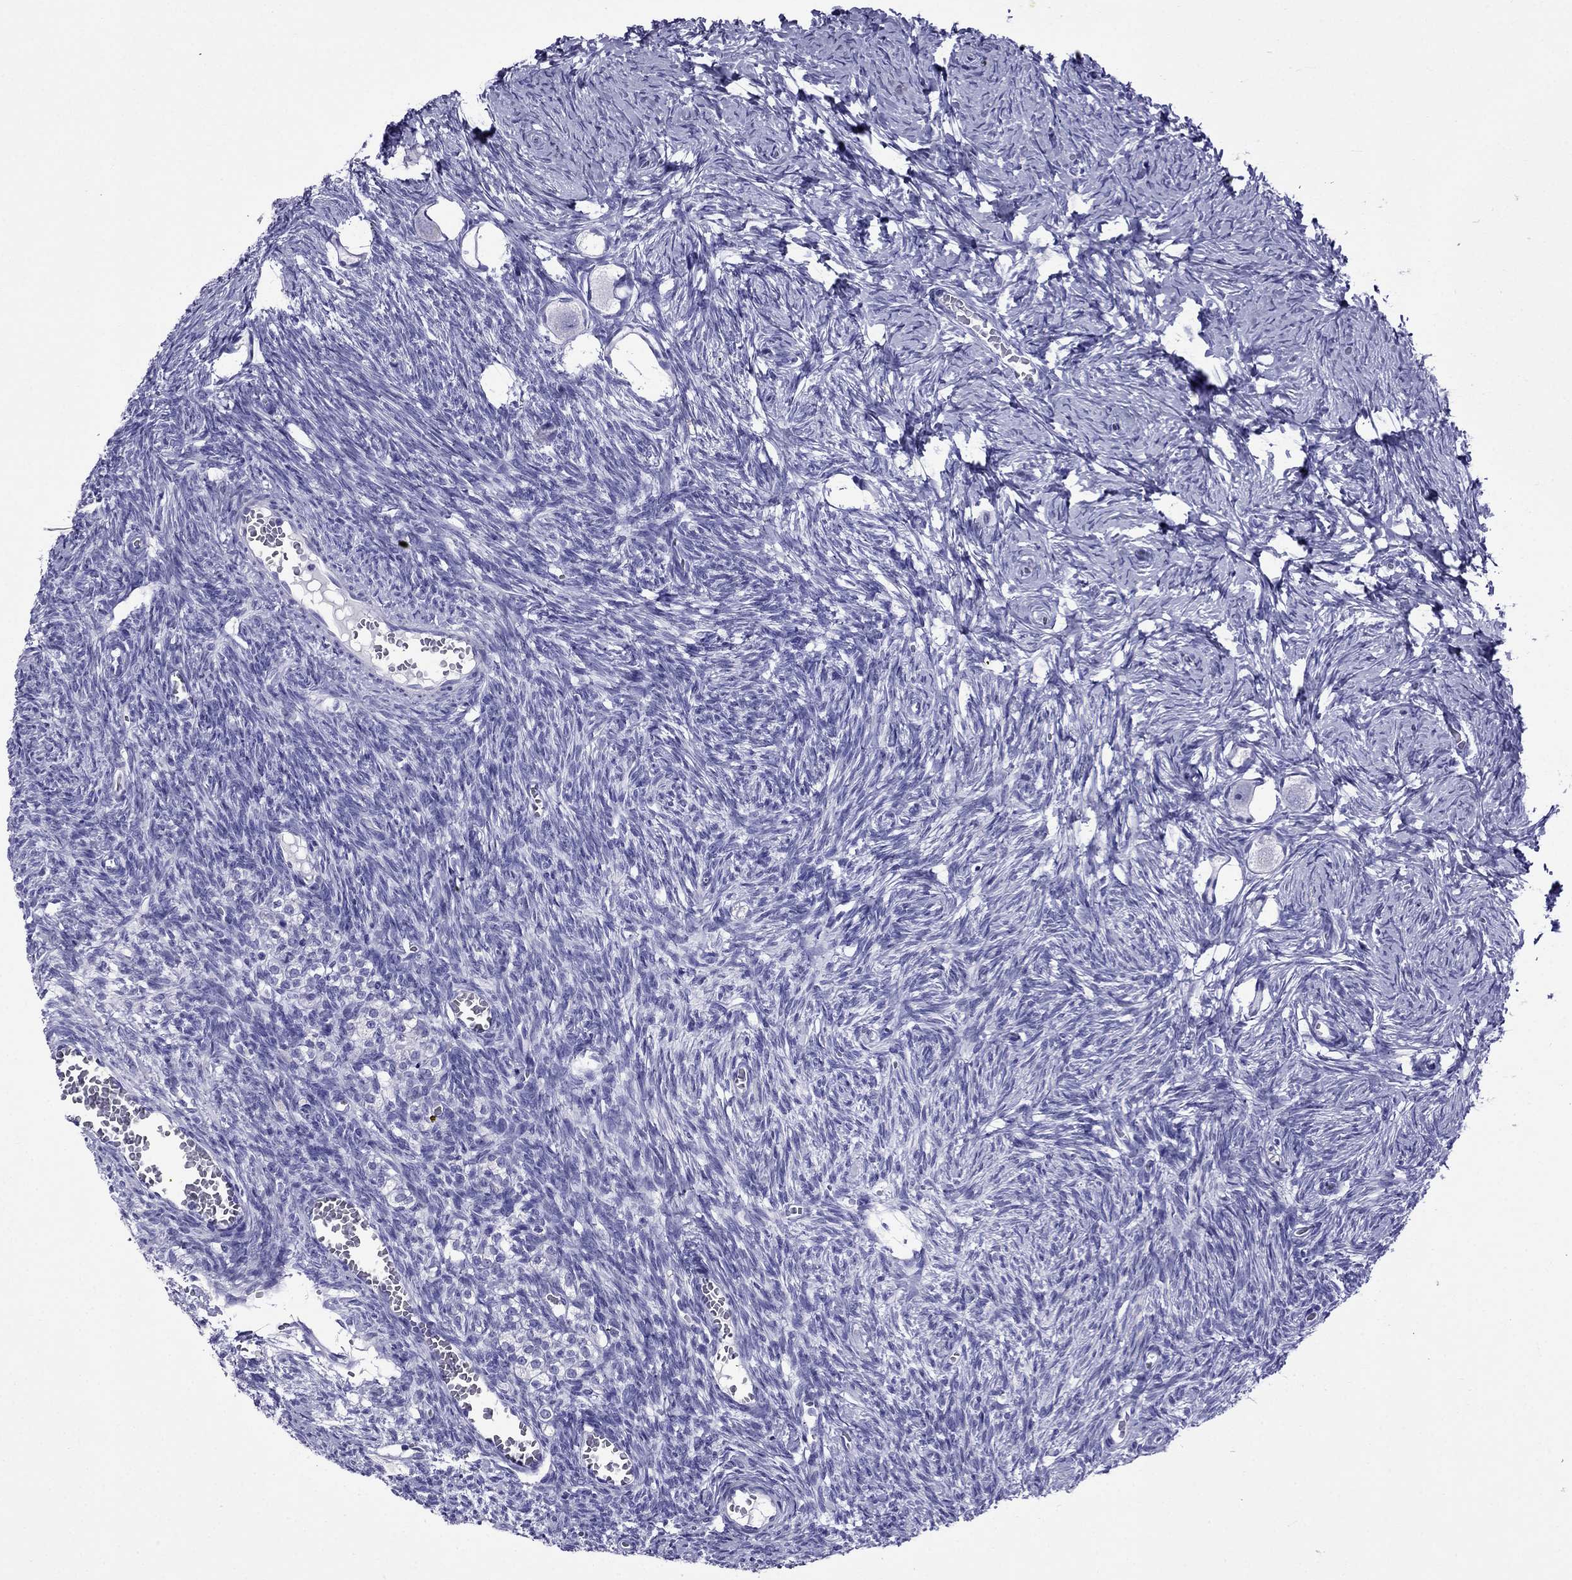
{"staining": {"intensity": "negative", "quantity": "none", "location": "none"}, "tissue": "ovary", "cell_type": "Follicle cells", "image_type": "normal", "snomed": [{"axis": "morphology", "description": "Normal tissue, NOS"}, {"axis": "topography", "description": "Ovary"}], "caption": "Normal ovary was stained to show a protein in brown. There is no significant expression in follicle cells.", "gene": "CRYBA1", "patient": {"sex": "female", "age": 27}}